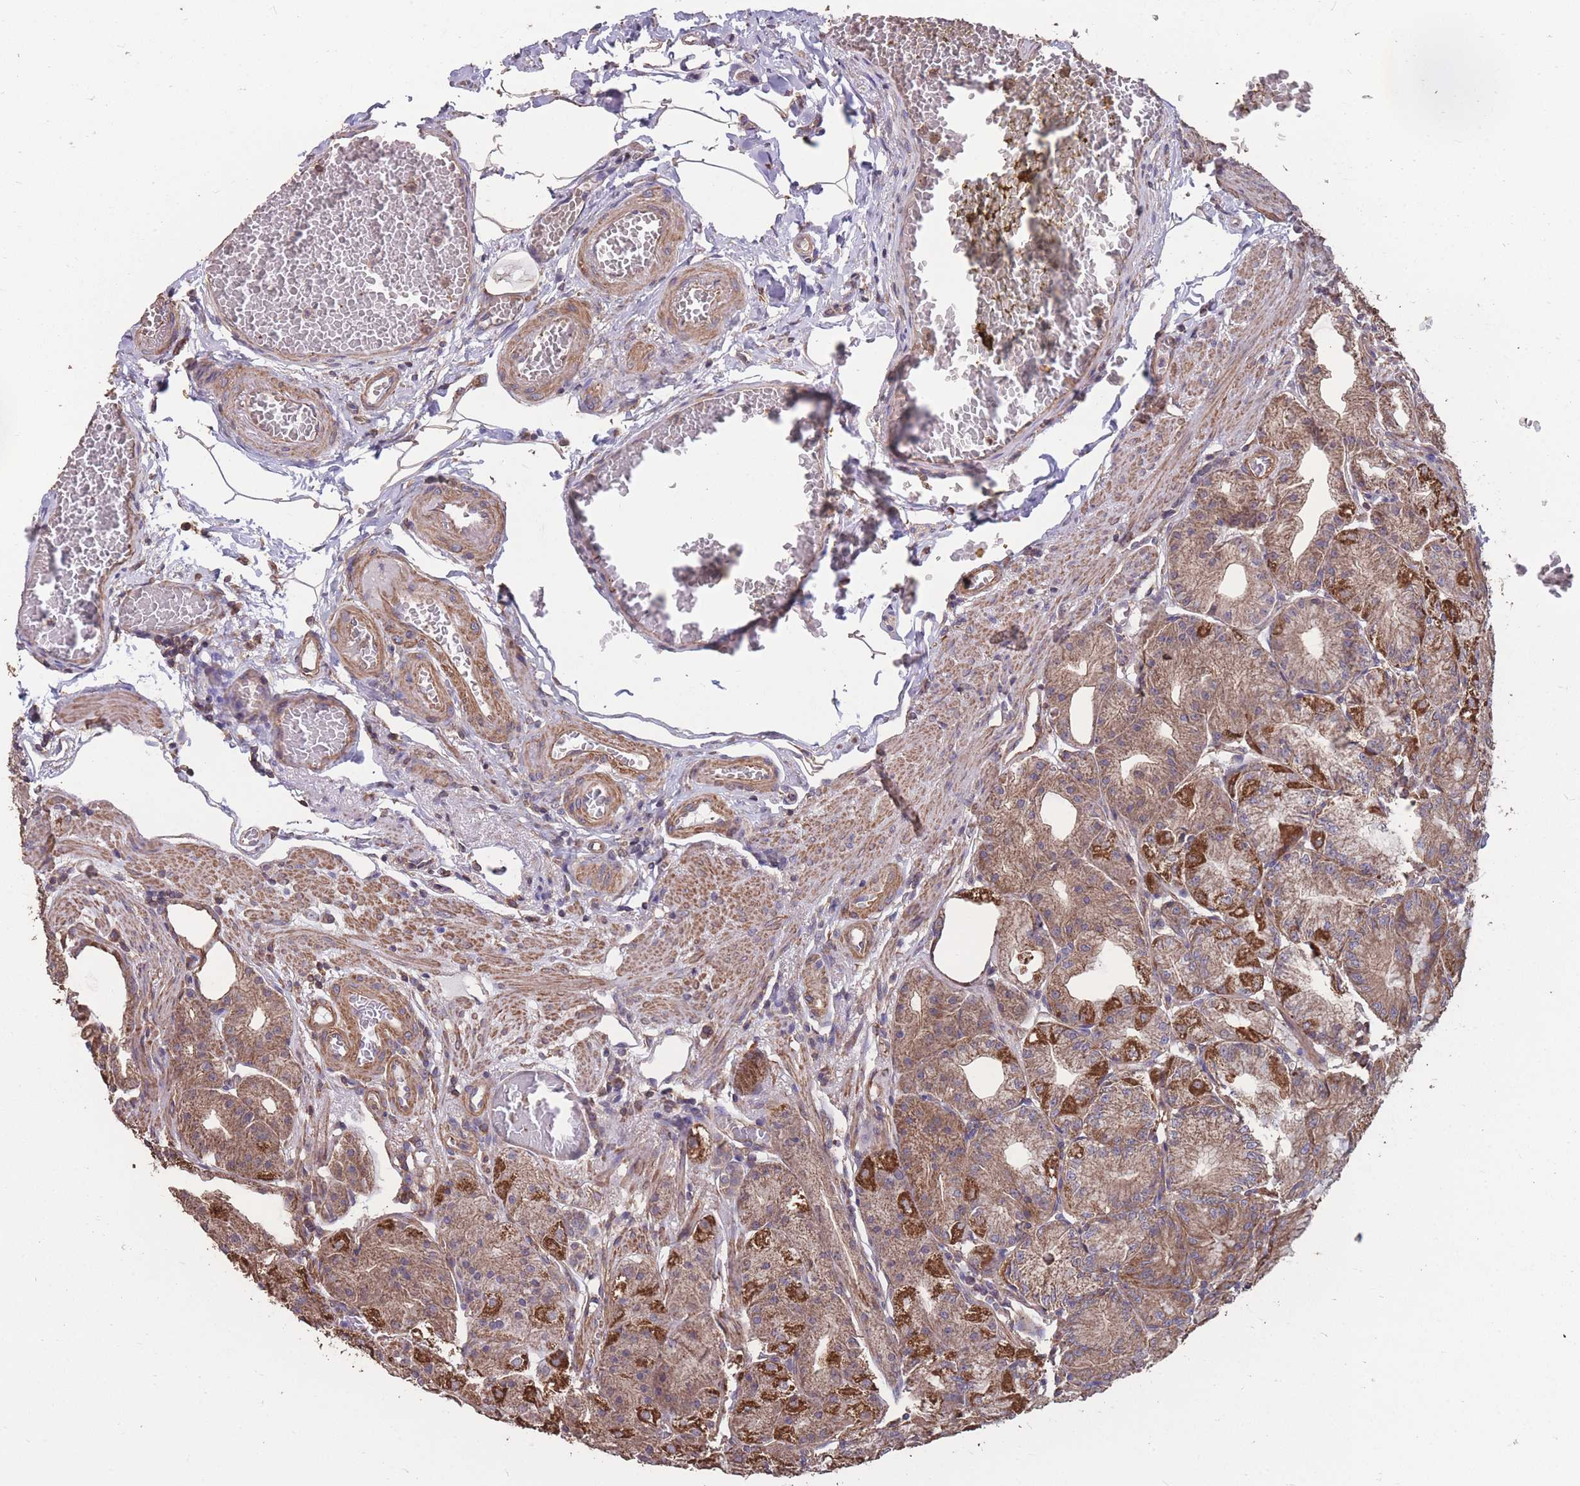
{"staining": {"intensity": "strong", "quantity": ">75%", "location": "cytoplasmic/membranous"}, "tissue": "stomach", "cell_type": "Glandular cells", "image_type": "normal", "snomed": [{"axis": "morphology", "description": "Normal tissue, NOS"}, {"axis": "topography", "description": "Stomach, upper"}, {"axis": "topography", "description": "Stomach, lower"}], "caption": "Strong cytoplasmic/membranous staining is identified in approximately >75% of glandular cells in benign stomach. (Brightfield microscopy of DAB IHC at high magnification).", "gene": "NUDT21", "patient": {"sex": "male", "age": 71}}